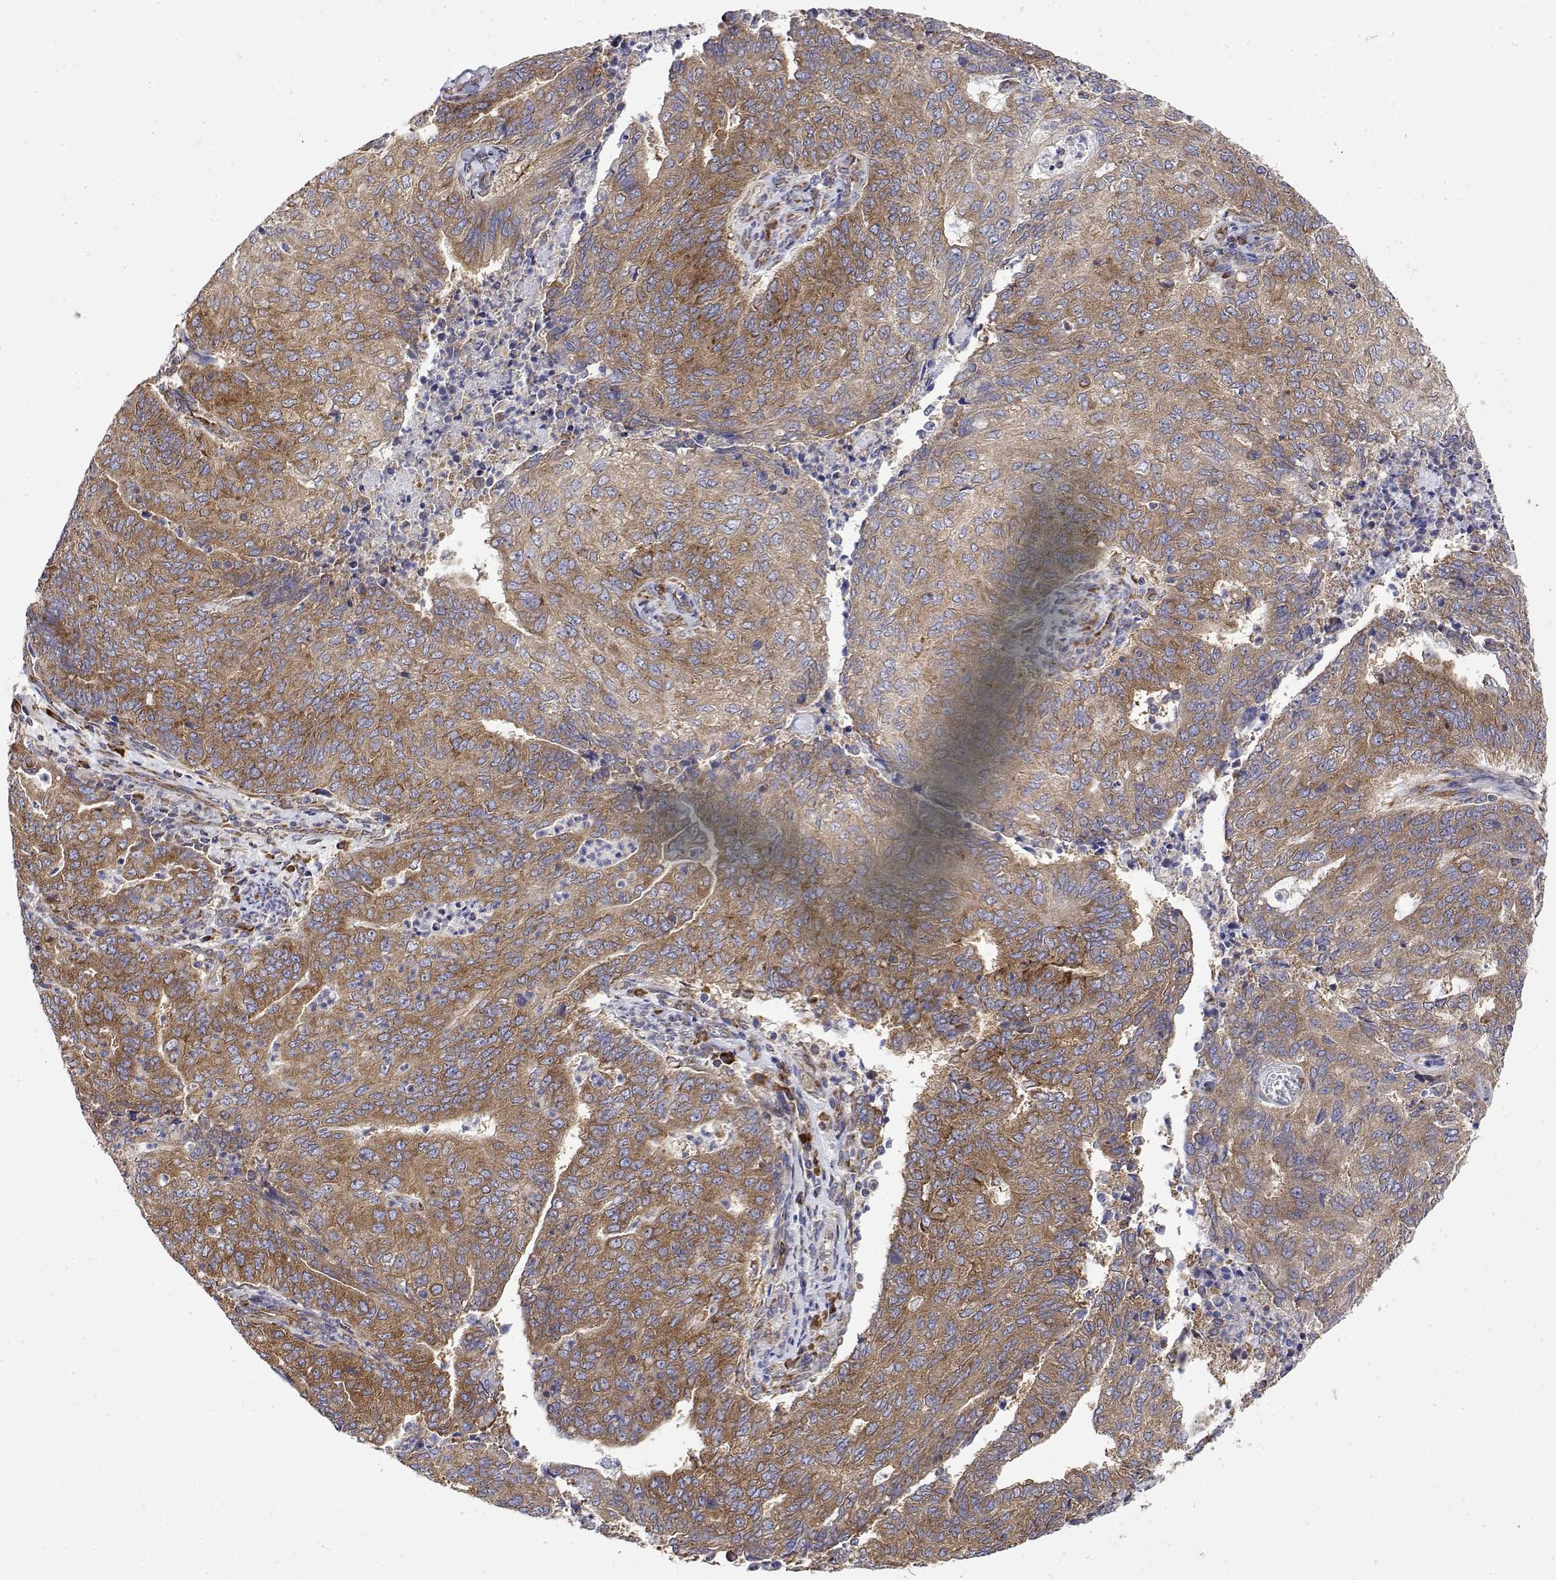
{"staining": {"intensity": "moderate", "quantity": ">75%", "location": "cytoplasmic/membranous"}, "tissue": "endometrial cancer", "cell_type": "Tumor cells", "image_type": "cancer", "snomed": [{"axis": "morphology", "description": "Adenocarcinoma, NOS"}, {"axis": "topography", "description": "Endometrium"}], "caption": "Brown immunohistochemical staining in human endometrial cancer (adenocarcinoma) reveals moderate cytoplasmic/membranous expression in about >75% of tumor cells.", "gene": "EEF1G", "patient": {"sex": "female", "age": 82}}